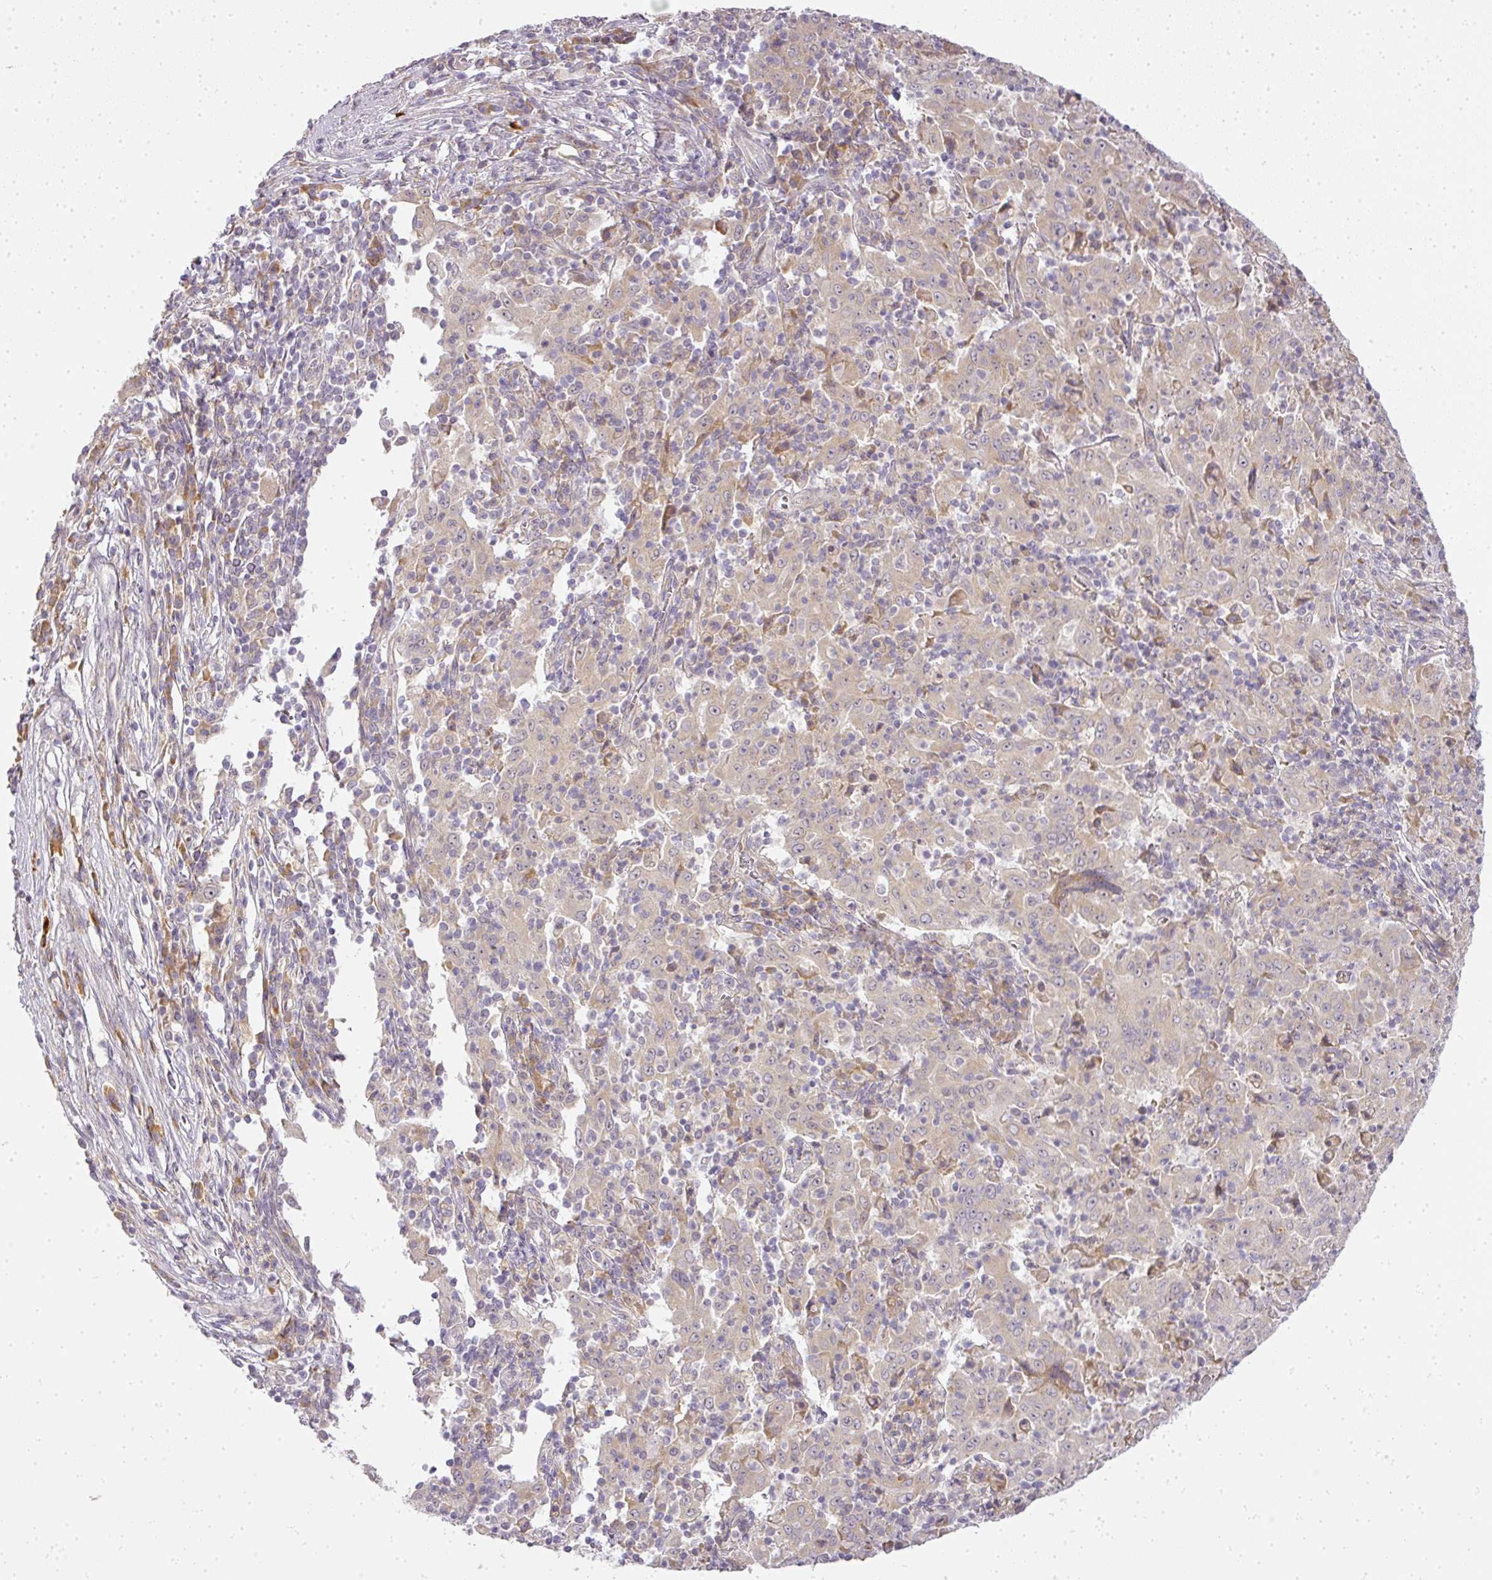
{"staining": {"intensity": "negative", "quantity": "none", "location": "none"}, "tissue": "pancreatic cancer", "cell_type": "Tumor cells", "image_type": "cancer", "snomed": [{"axis": "morphology", "description": "Adenocarcinoma, NOS"}, {"axis": "topography", "description": "Pancreas"}], "caption": "Immunohistochemistry of pancreatic adenocarcinoma displays no expression in tumor cells. Brightfield microscopy of immunohistochemistry (IHC) stained with DAB (brown) and hematoxylin (blue), captured at high magnification.", "gene": "MED19", "patient": {"sex": "male", "age": 63}}